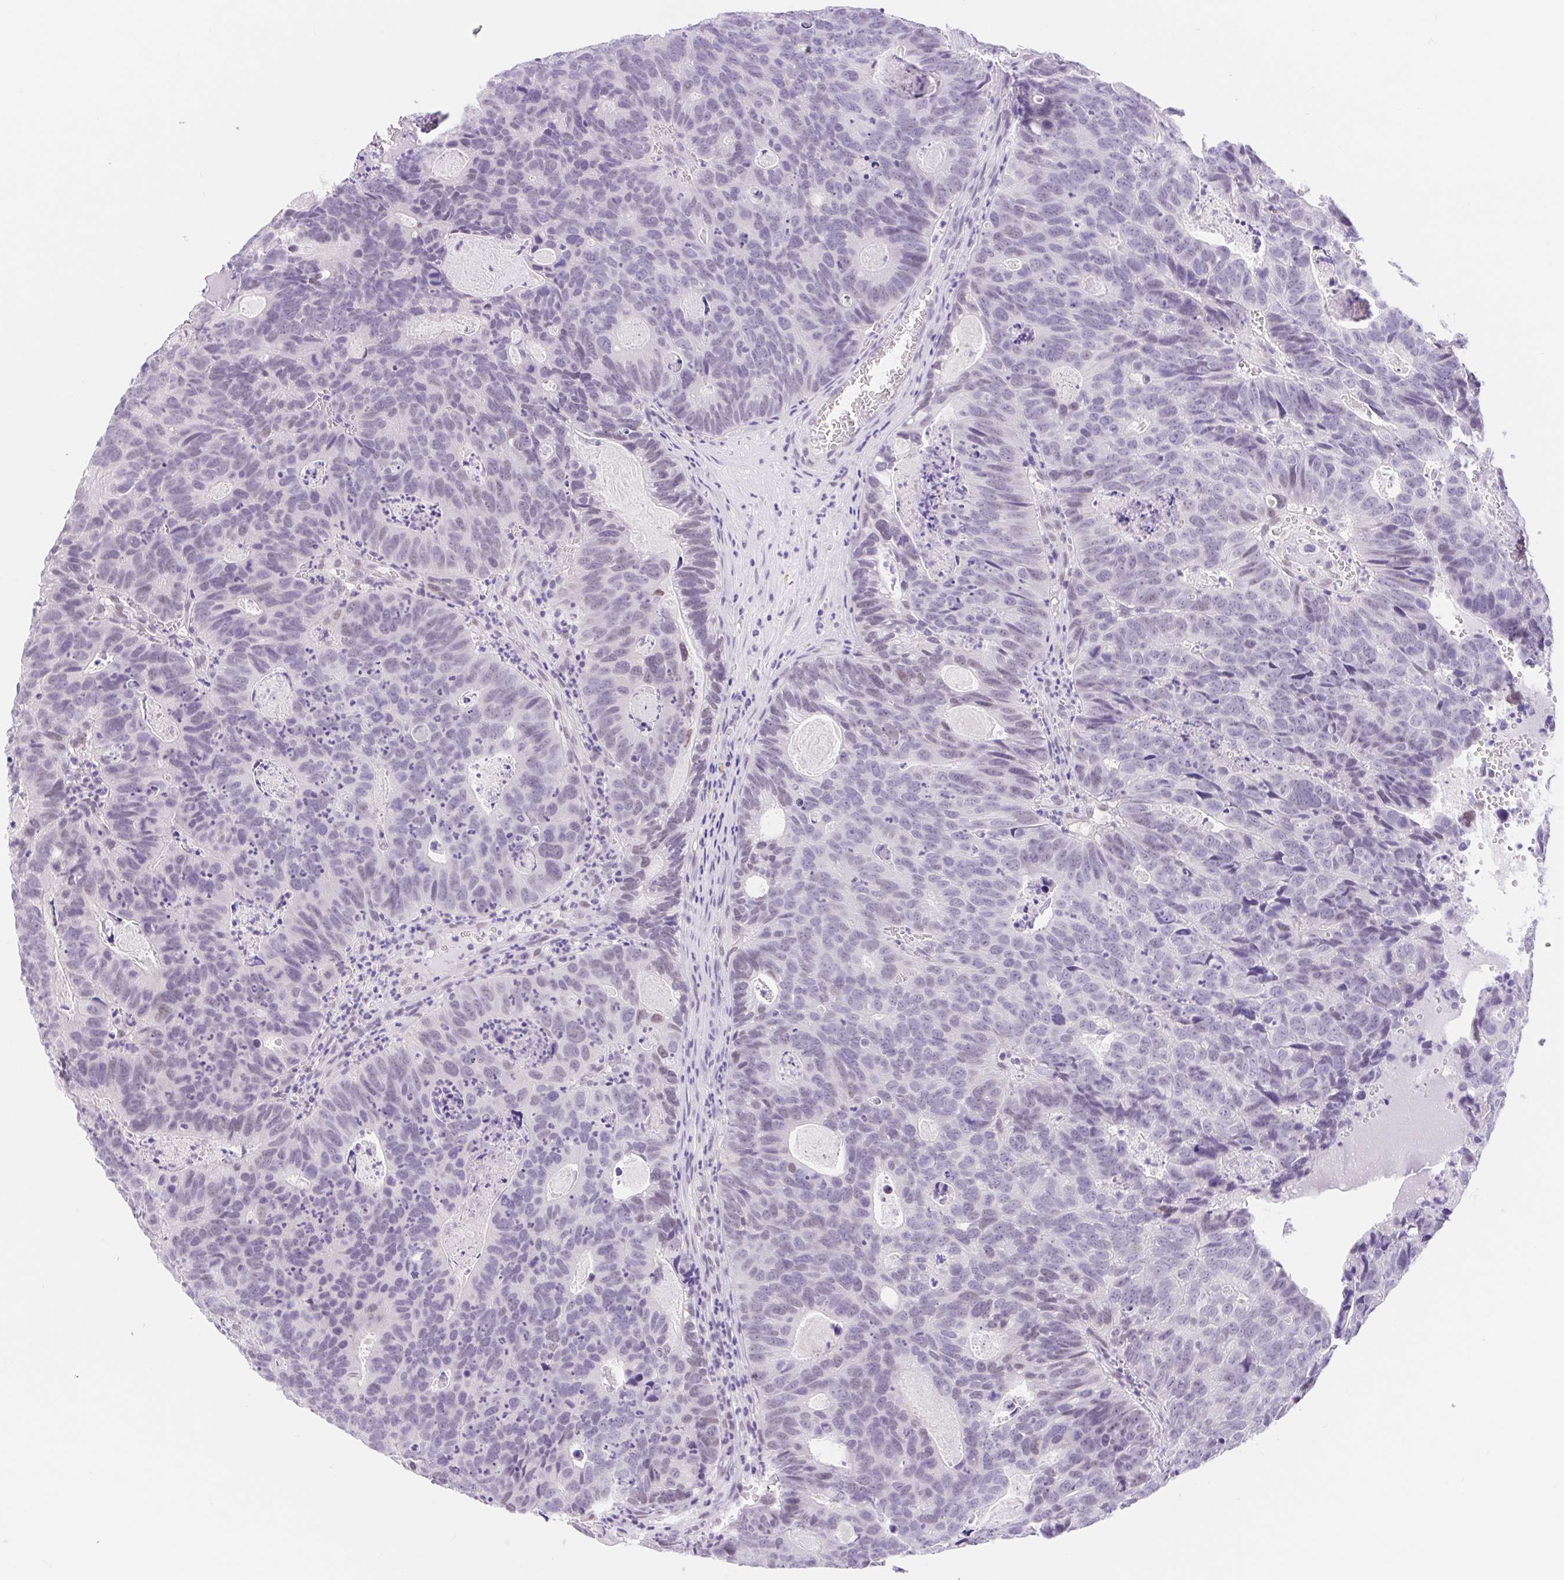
{"staining": {"intensity": "negative", "quantity": "none", "location": "none"}, "tissue": "head and neck cancer", "cell_type": "Tumor cells", "image_type": "cancer", "snomed": [{"axis": "morphology", "description": "Adenocarcinoma, NOS"}, {"axis": "topography", "description": "Head-Neck"}], "caption": "Human adenocarcinoma (head and neck) stained for a protein using immunohistochemistry (IHC) demonstrates no staining in tumor cells.", "gene": "CAND1", "patient": {"sex": "male", "age": 62}}